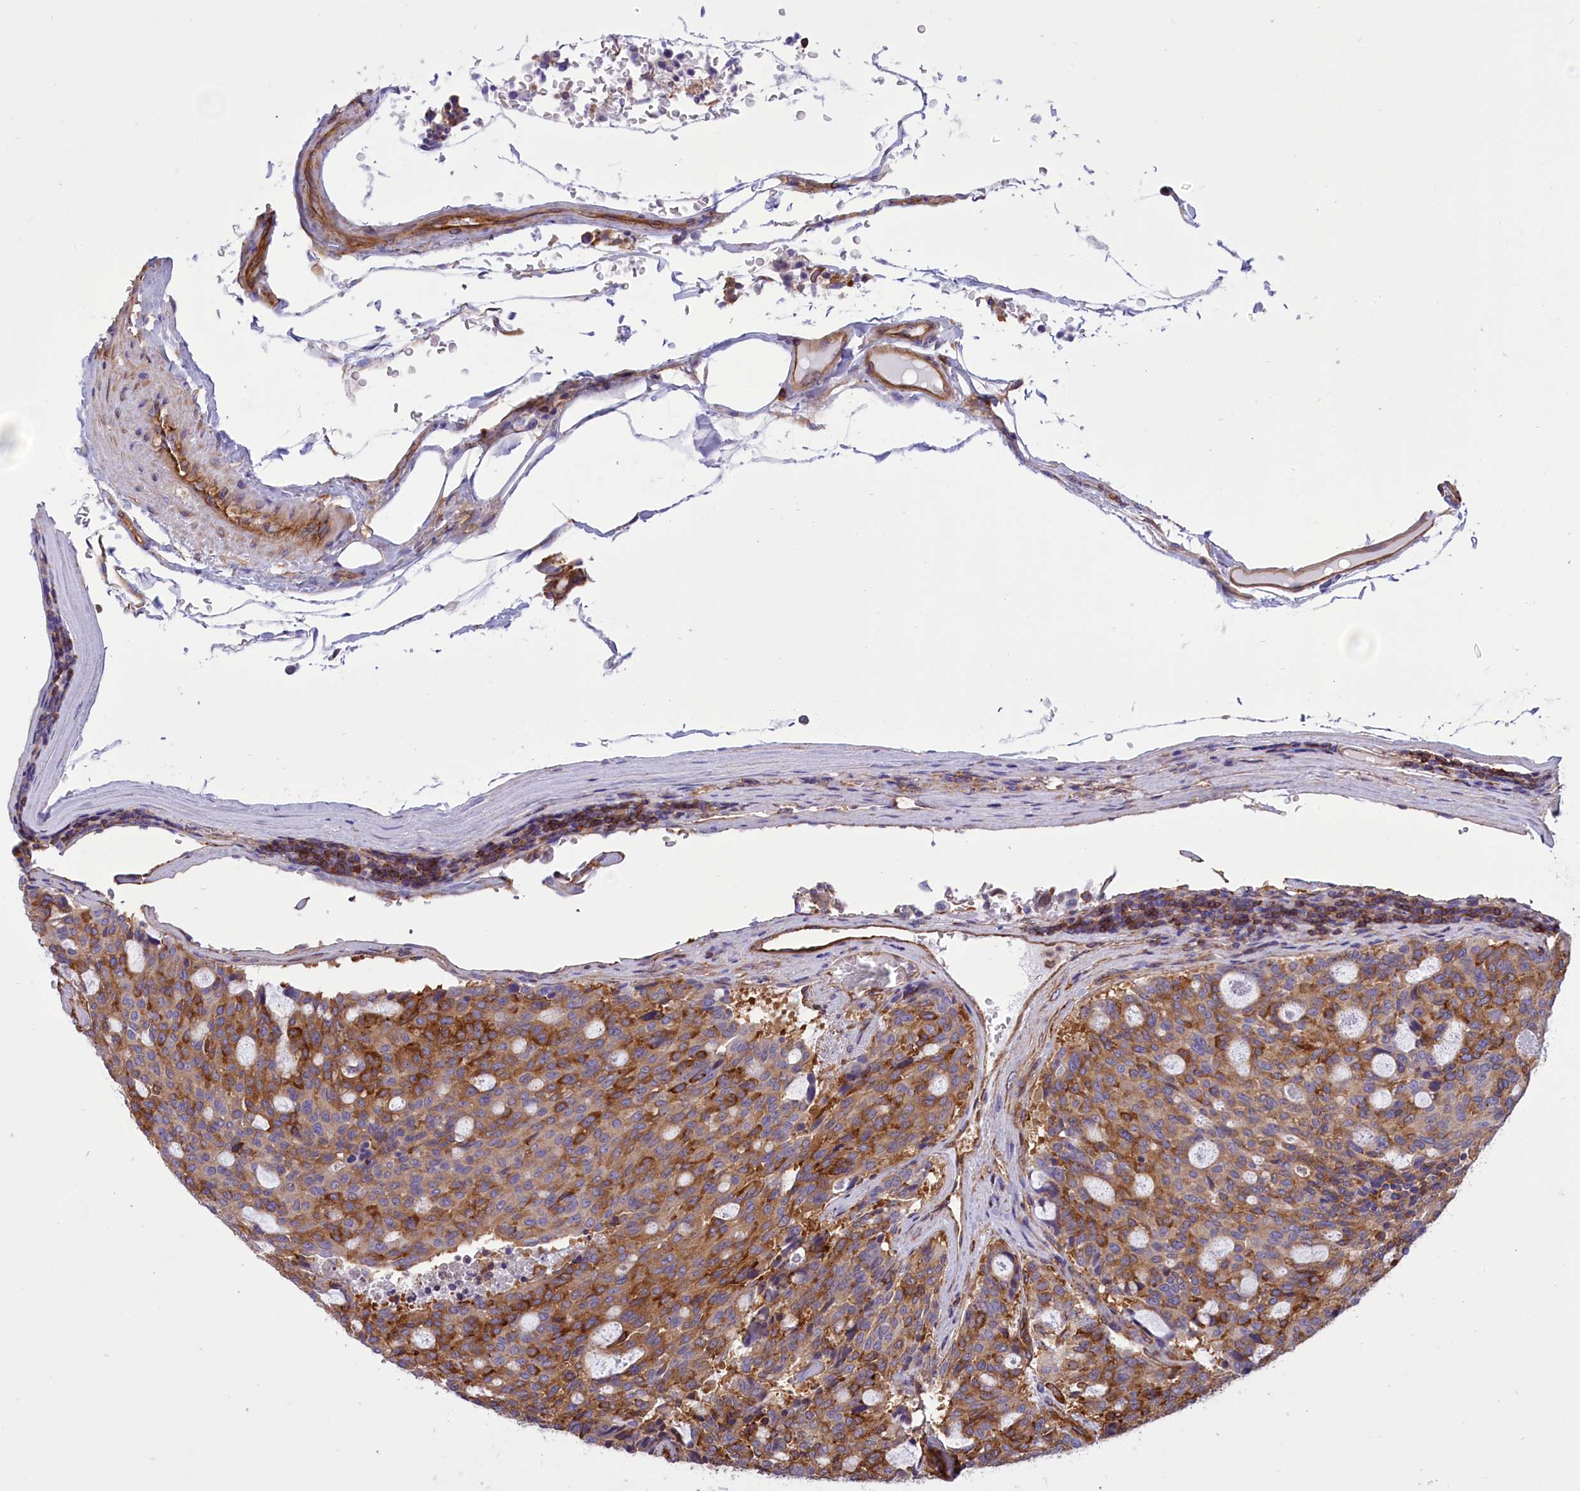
{"staining": {"intensity": "moderate", "quantity": ">75%", "location": "cytoplasmic/membranous"}, "tissue": "carcinoid", "cell_type": "Tumor cells", "image_type": "cancer", "snomed": [{"axis": "morphology", "description": "Carcinoid, malignant, NOS"}, {"axis": "topography", "description": "Pancreas"}], "caption": "A brown stain labels moderate cytoplasmic/membranous expression of a protein in human carcinoid (malignant) tumor cells.", "gene": "SEPTIN9", "patient": {"sex": "female", "age": 54}}